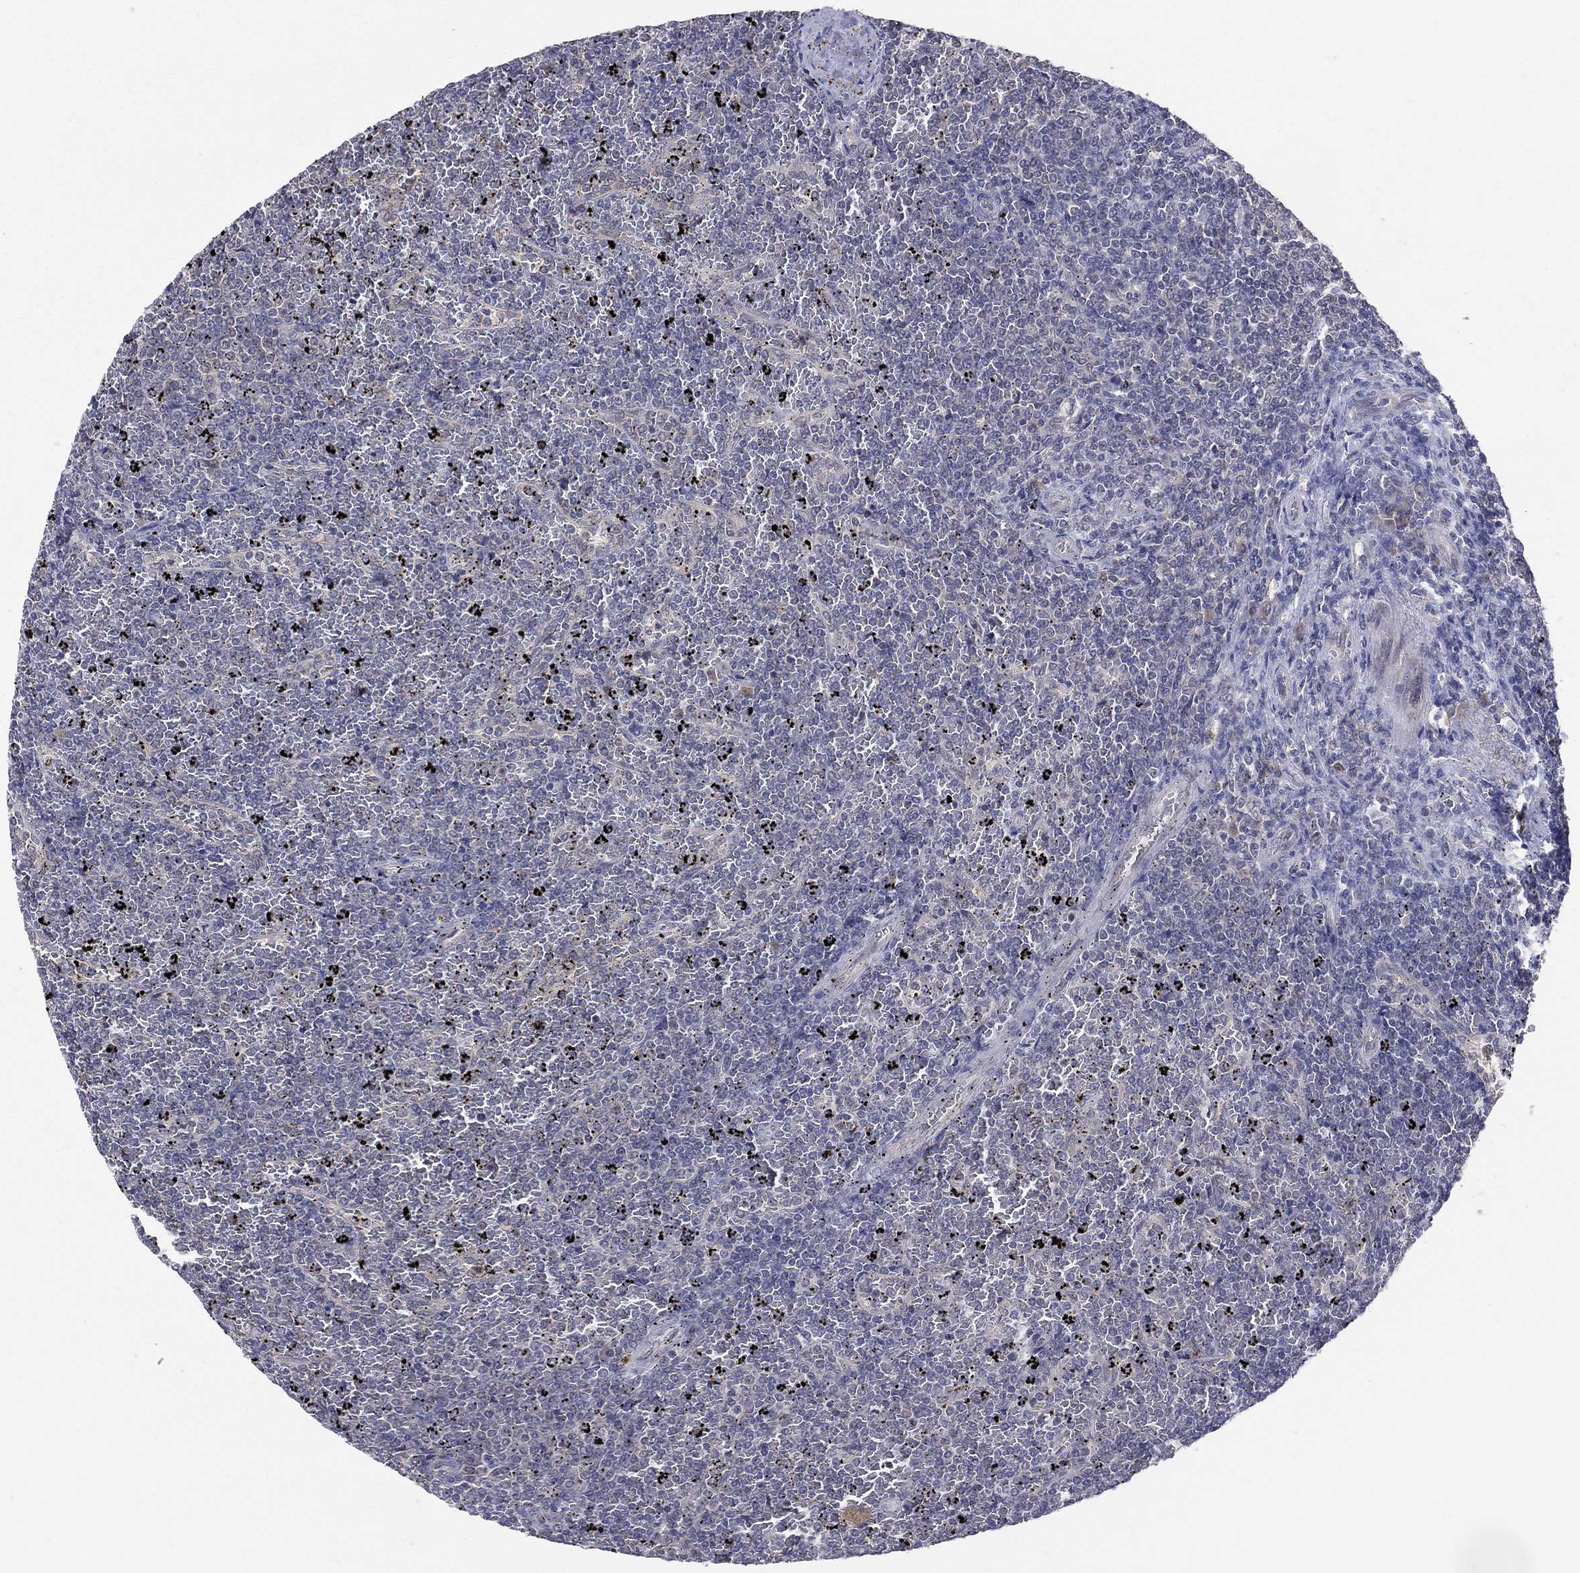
{"staining": {"intensity": "negative", "quantity": "none", "location": "none"}, "tissue": "lymphoma", "cell_type": "Tumor cells", "image_type": "cancer", "snomed": [{"axis": "morphology", "description": "Malignant lymphoma, non-Hodgkin's type, Low grade"}, {"axis": "topography", "description": "Spleen"}], "caption": "An immunohistochemistry photomicrograph of low-grade malignant lymphoma, non-Hodgkin's type is shown. There is no staining in tumor cells of low-grade malignant lymphoma, non-Hodgkin's type.", "gene": "DLG4", "patient": {"sex": "female", "age": 77}}